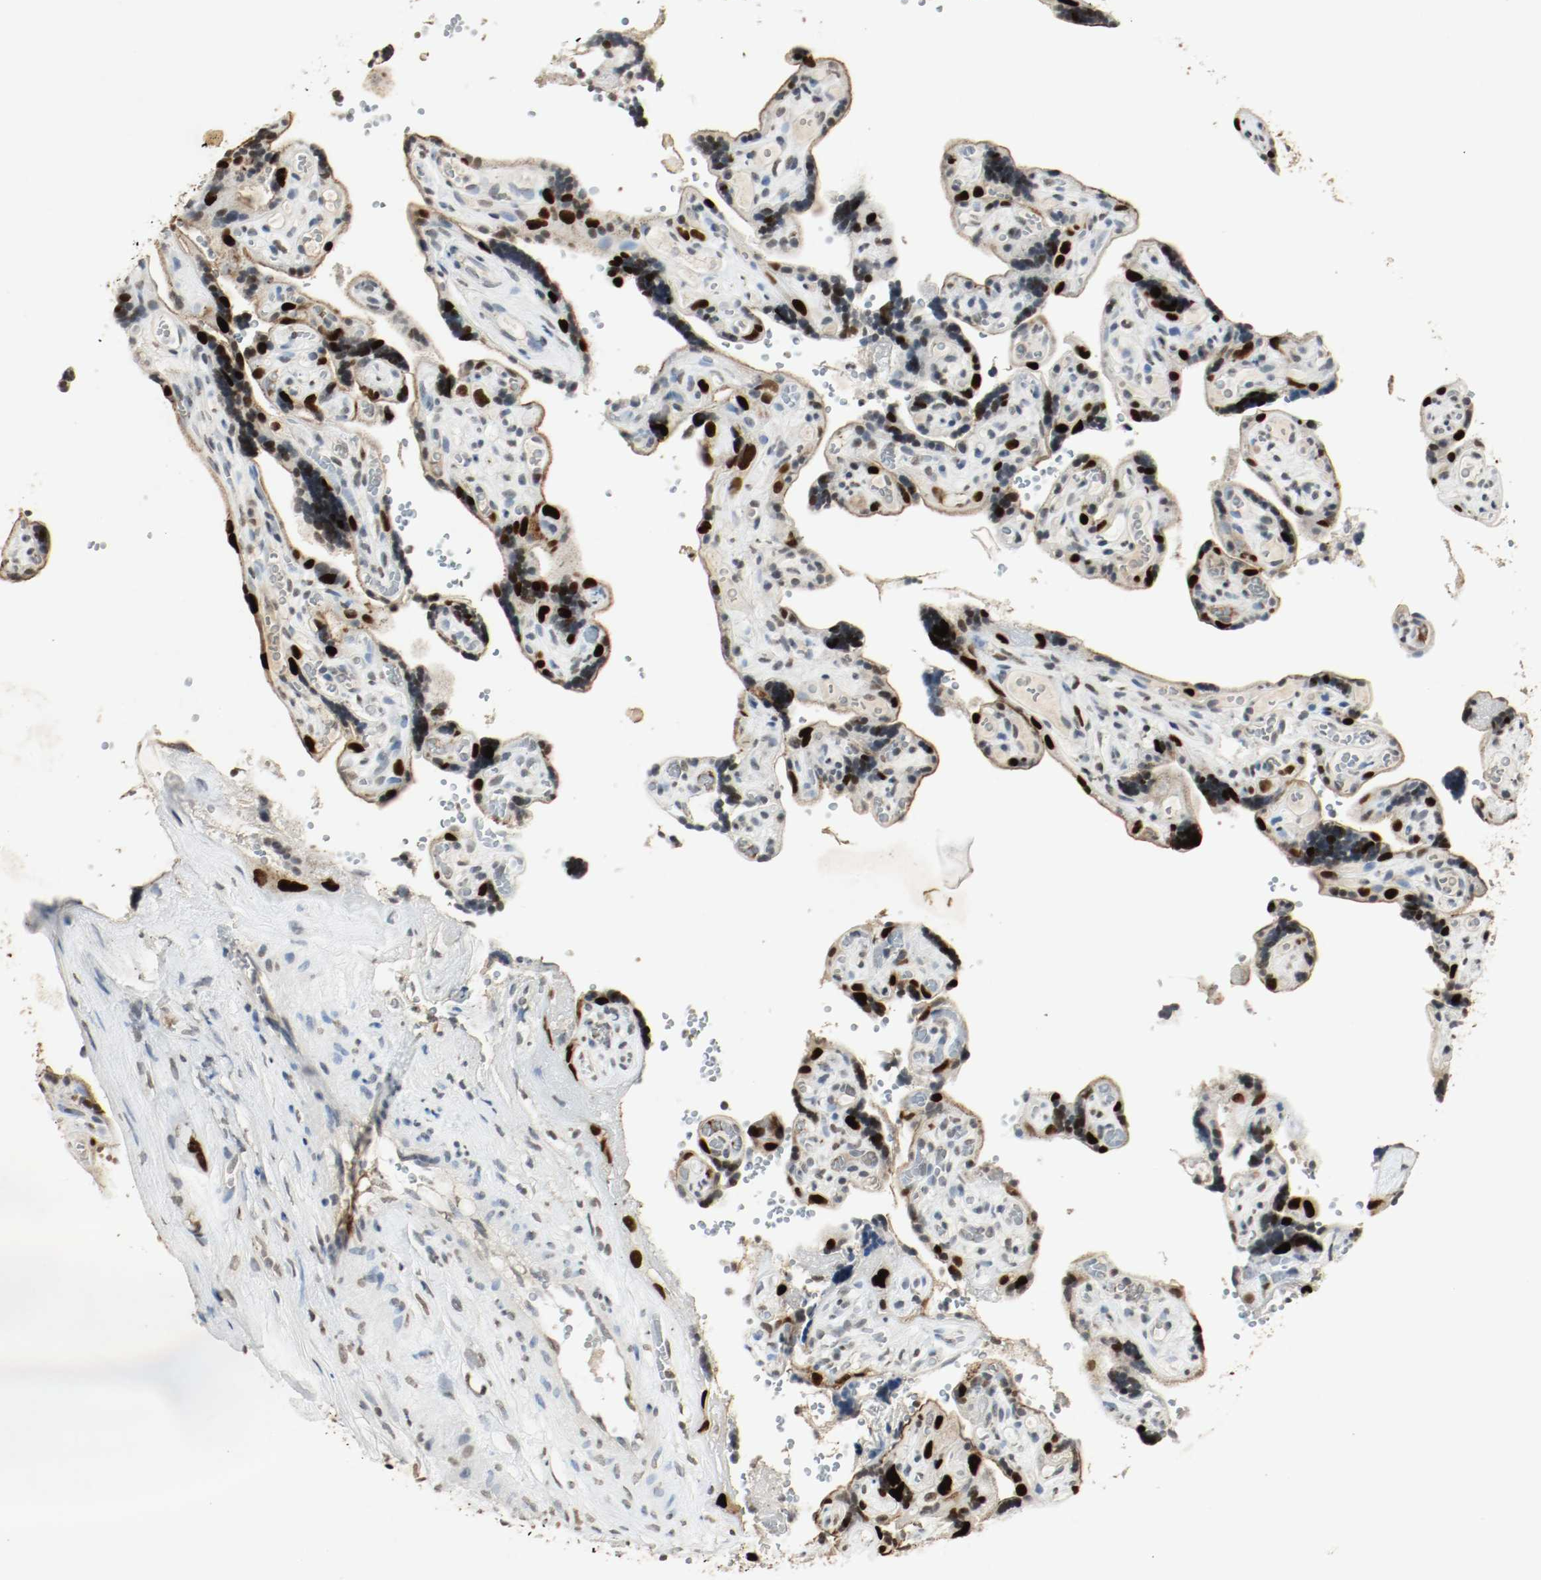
{"staining": {"intensity": "strong", "quantity": ">75%", "location": "nuclear"}, "tissue": "placenta", "cell_type": "Trophoblastic cells", "image_type": "normal", "snomed": [{"axis": "morphology", "description": "Normal tissue, NOS"}, {"axis": "topography", "description": "Placenta"}], "caption": "Immunohistochemical staining of unremarkable placenta reveals strong nuclear protein expression in approximately >75% of trophoblastic cells.", "gene": "DNMT1", "patient": {"sex": "female", "age": 30}}